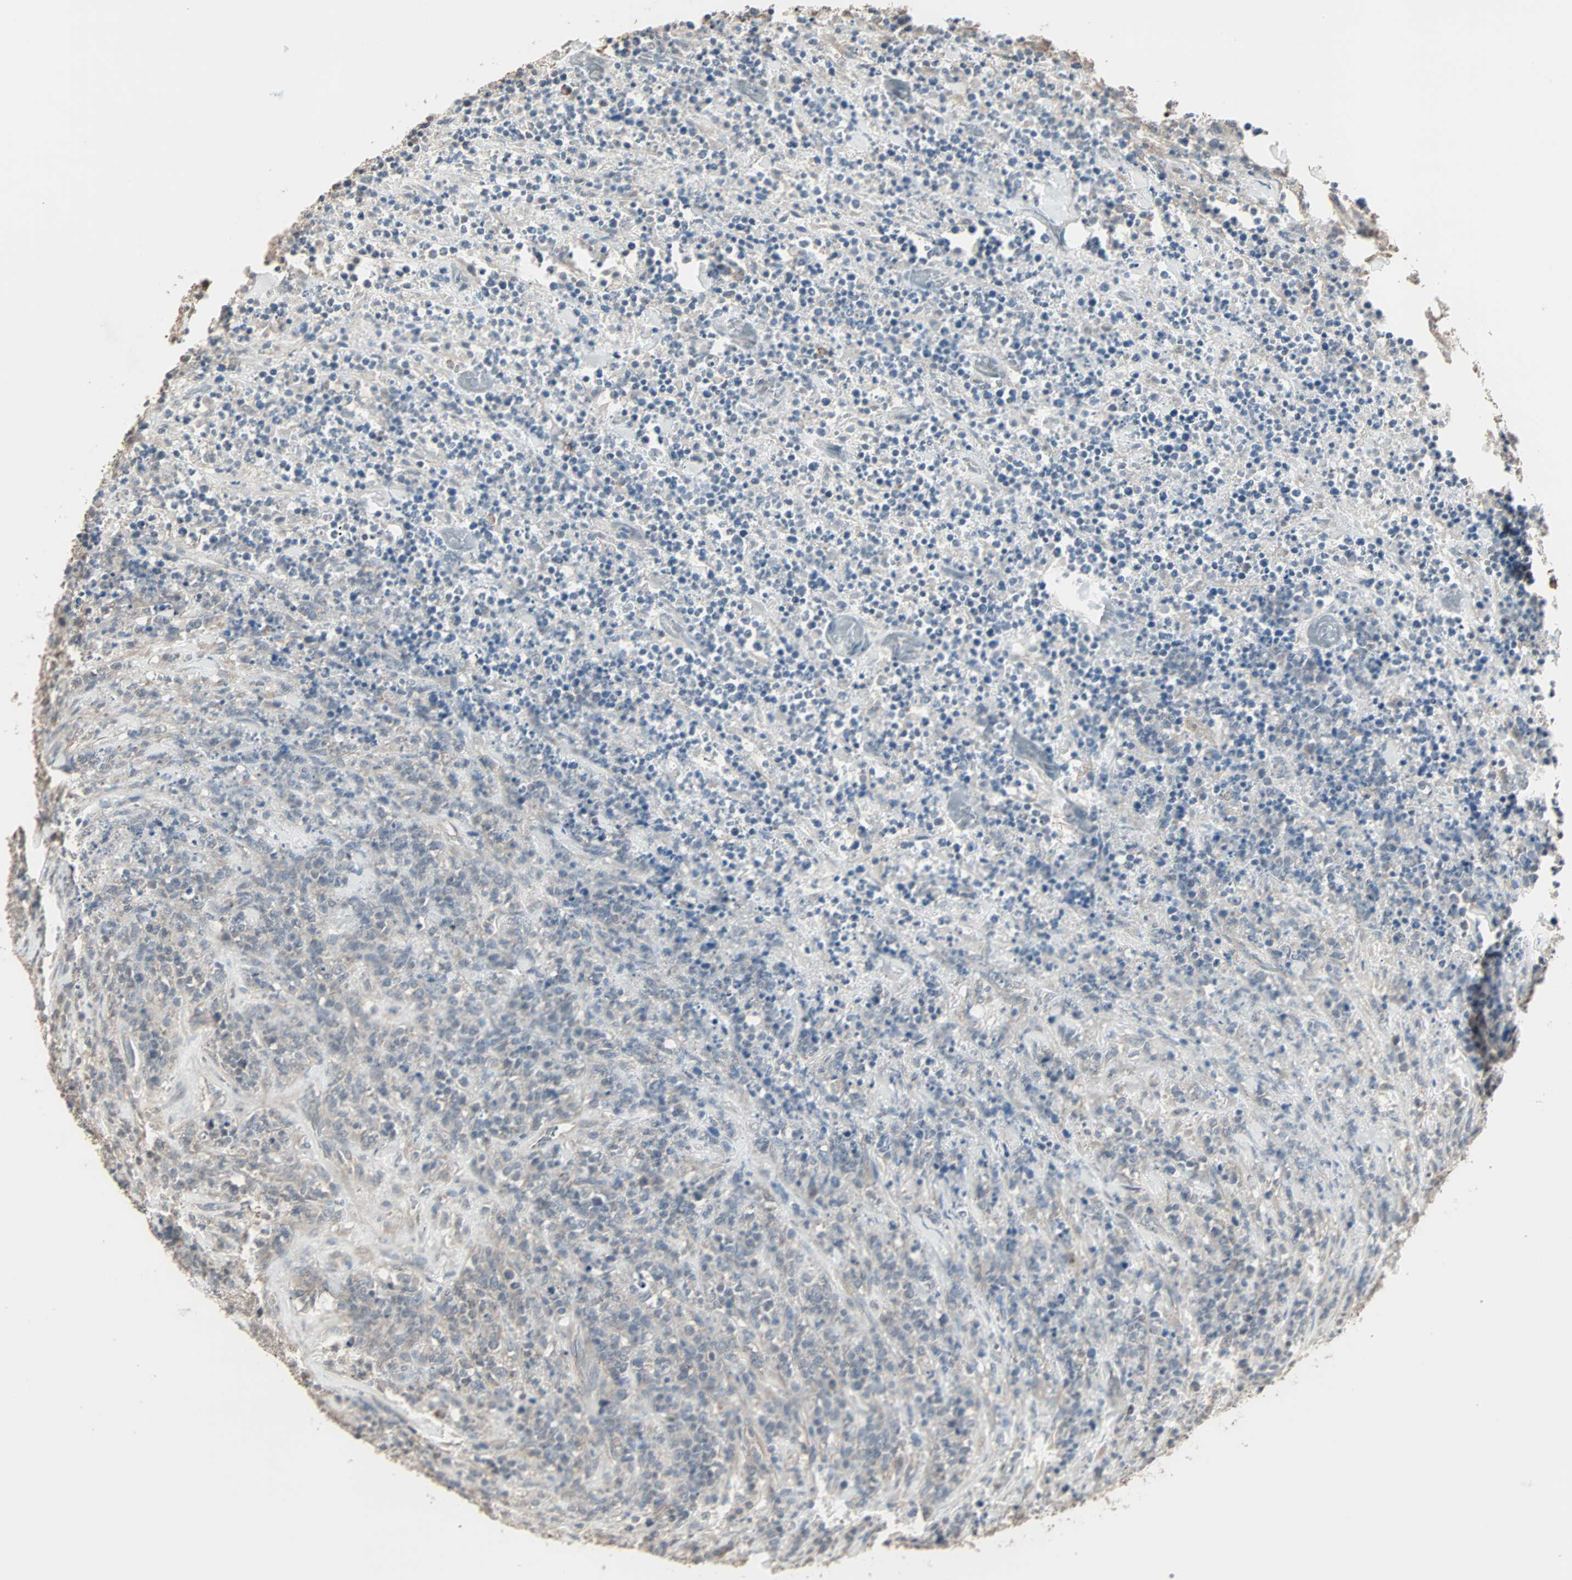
{"staining": {"intensity": "negative", "quantity": "none", "location": "none"}, "tissue": "lymphoma", "cell_type": "Tumor cells", "image_type": "cancer", "snomed": [{"axis": "morphology", "description": "Malignant lymphoma, non-Hodgkin's type, High grade"}, {"axis": "topography", "description": "Soft tissue"}], "caption": "An immunohistochemistry image of lymphoma is shown. There is no staining in tumor cells of lymphoma.", "gene": "GALNT3", "patient": {"sex": "male", "age": 18}}